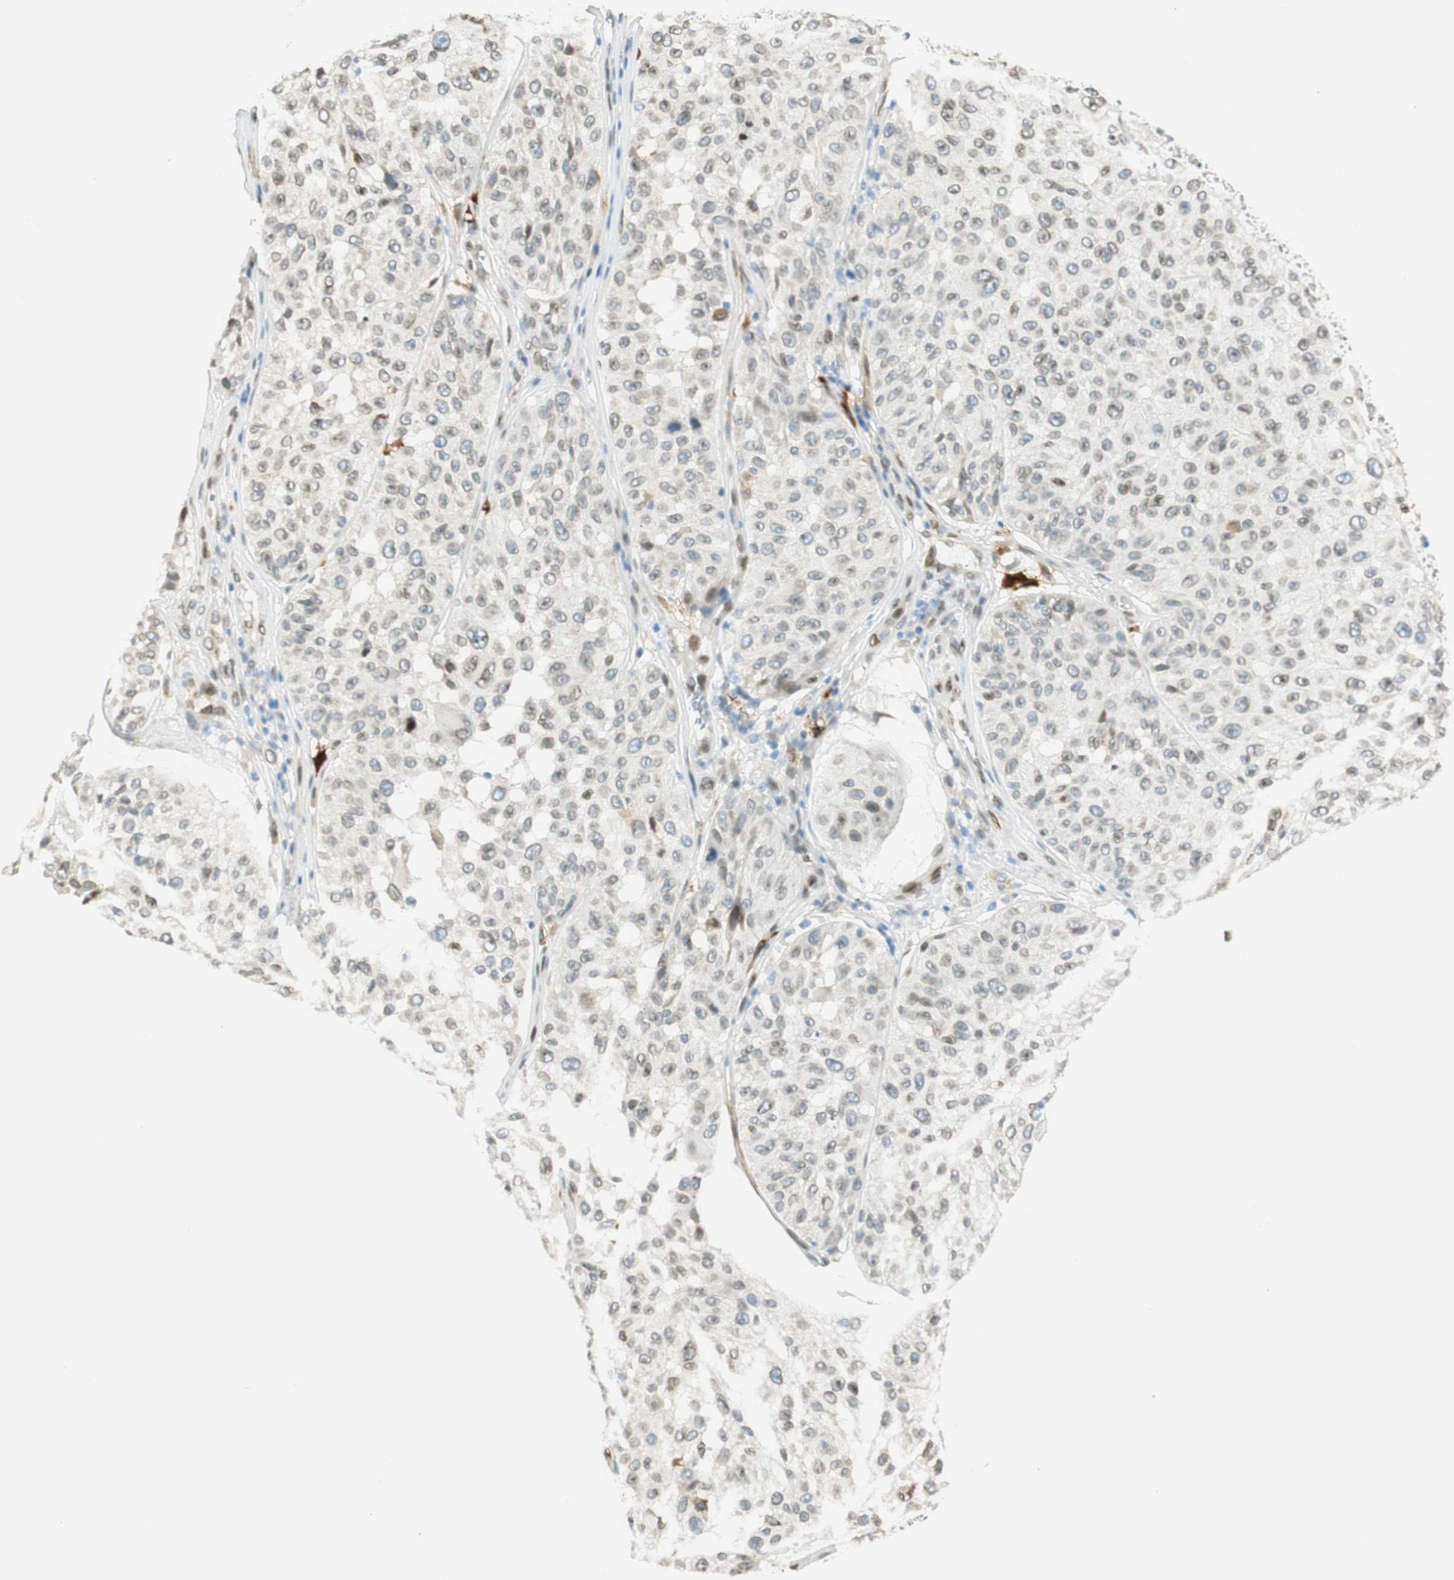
{"staining": {"intensity": "negative", "quantity": "none", "location": "none"}, "tissue": "melanoma", "cell_type": "Tumor cells", "image_type": "cancer", "snomed": [{"axis": "morphology", "description": "Malignant melanoma, NOS"}, {"axis": "topography", "description": "Skin"}], "caption": "This histopathology image is of malignant melanoma stained with immunohistochemistry (IHC) to label a protein in brown with the nuclei are counter-stained blue. There is no expression in tumor cells. The staining was performed using DAB (3,3'-diaminobenzidine) to visualize the protein expression in brown, while the nuclei were stained in blue with hematoxylin (Magnification: 20x).", "gene": "TMEM260", "patient": {"sex": "female", "age": 46}}